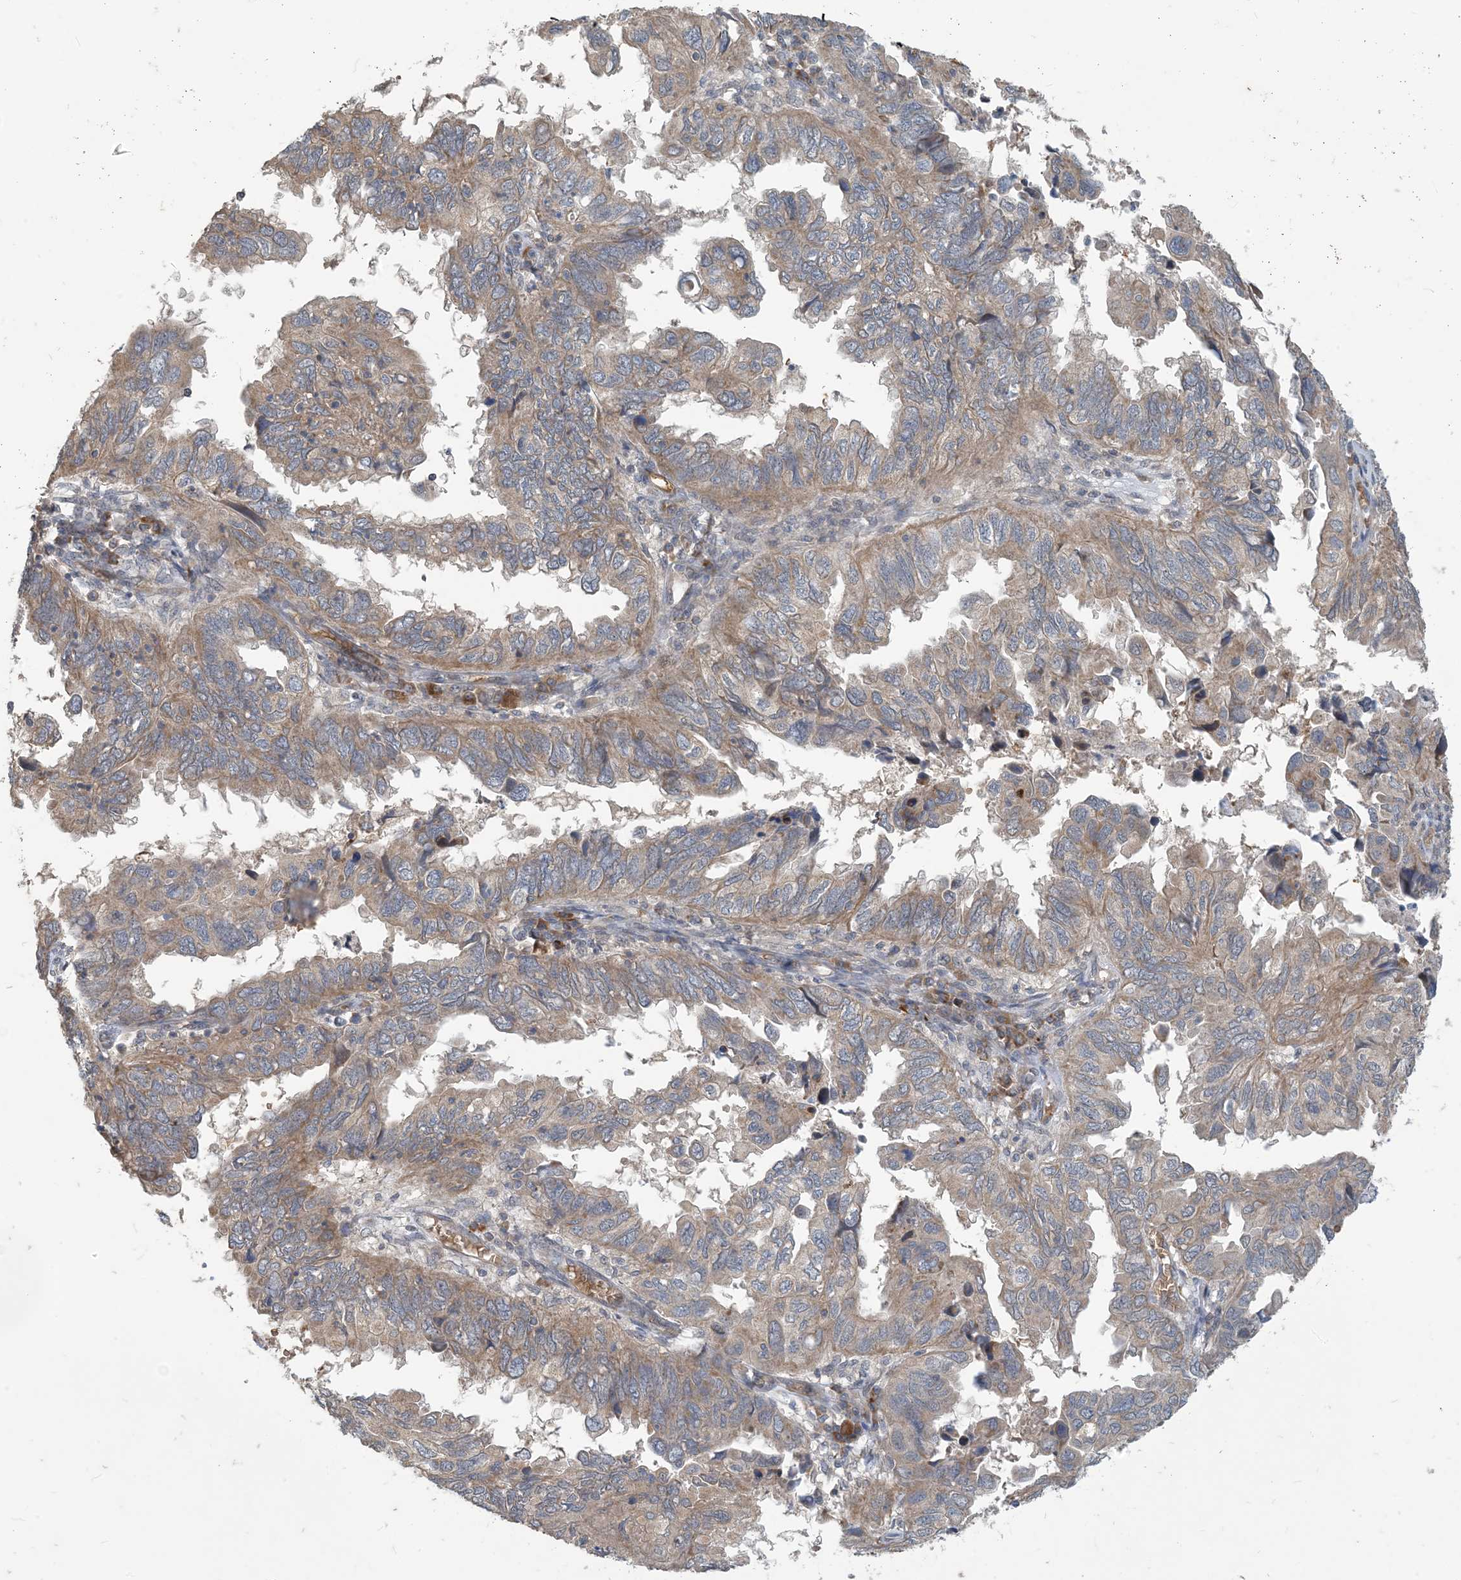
{"staining": {"intensity": "moderate", "quantity": ">75%", "location": "cytoplasmic/membranous"}, "tissue": "endometrial cancer", "cell_type": "Tumor cells", "image_type": "cancer", "snomed": [{"axis": "morphology", "description": "Adenocarcinoma, NOS"}, {"axis": "topography", "description": "Uterus"}], "caption": "IHC (DAB) staining of human endometrial cancer (adenocarcinoma) reveals moderate cytoplasmic/membranous protein positivity in approximately >75% of tumor cells.", "gene": "PUSL1", "patient": {"sex": "female", "age": 77}}